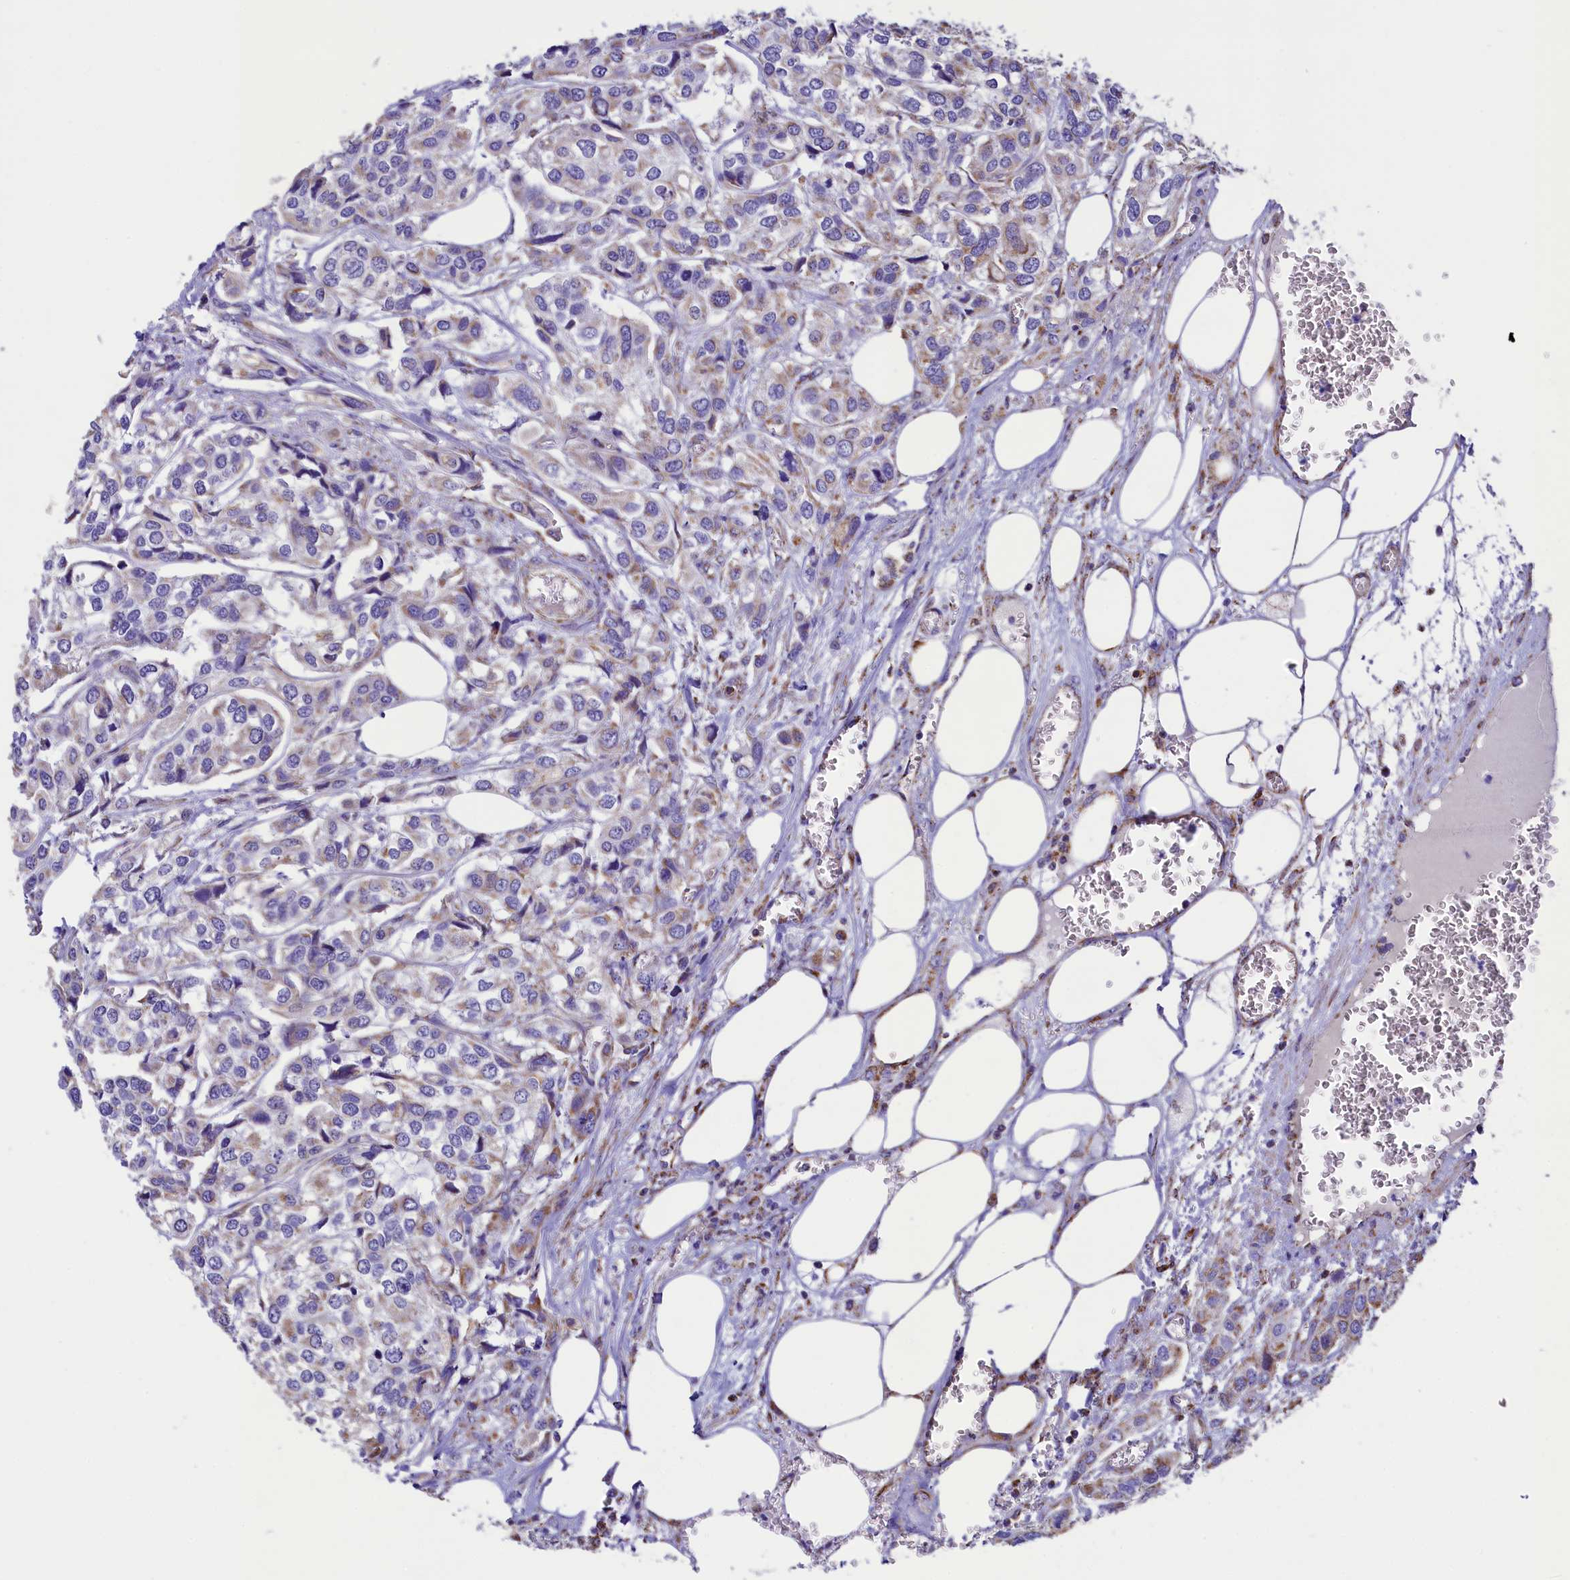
{"staining": {"intensity": "negative", "quantity": "none", "location": "none"}, "tissue": "urothelial cancer", "cell_type": "Tumor cells", "image_type": "cancer", "snomed": [{"axis": "morphology", "description": "Urothelial carcinoma, High grade"}, {"axis": "topography", "description": "Urinary bladder"}], "caption": "A high-resolution photomicrograph shows IHC staining of urothelial cancer, which demonstrates no significant expression in tumor cells. (IHC, brightfield microscopy, high magnification).", "gene": "IDH3A", "patient": {"sex": "male", "age": 67}}